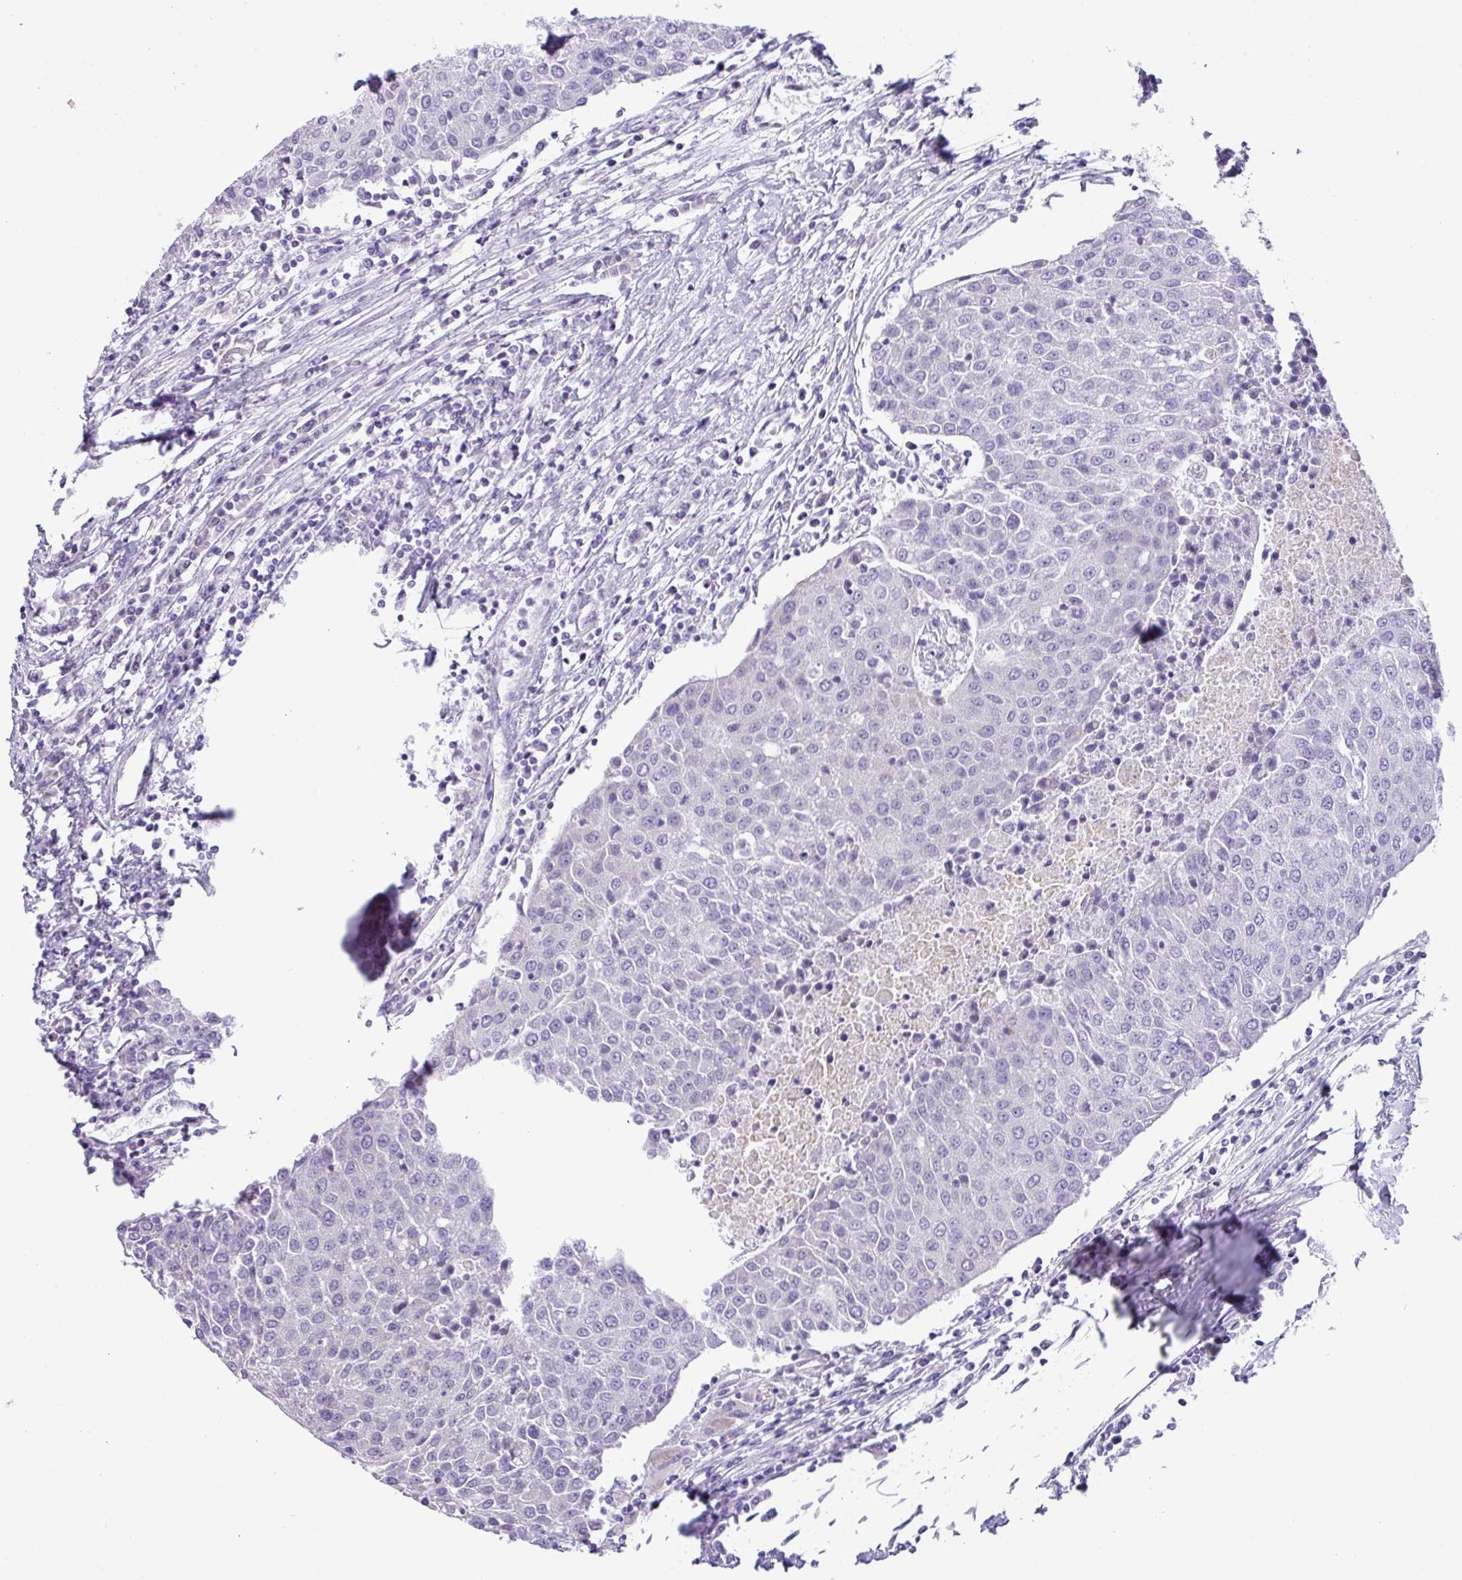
{"staining": {"intensity": "negative", "quantity": "none", "location": "none"}, "tissue": "urothelial cancer", "cell_type": "Tumor cells", "image_type": "cancer", "snomed": [{"axis": "morphology", "description": "Urothelial carcinoma, High grade"}, {"axis": "topography", "description": "Urinary bladder"}], "caption": "This is an IHC histopathology image of urothelial carcinoma (high-grade). There is no staining in tumor cells.", "gene": "NCCRP1", "patient": {"sex": "female", "age": 85}}